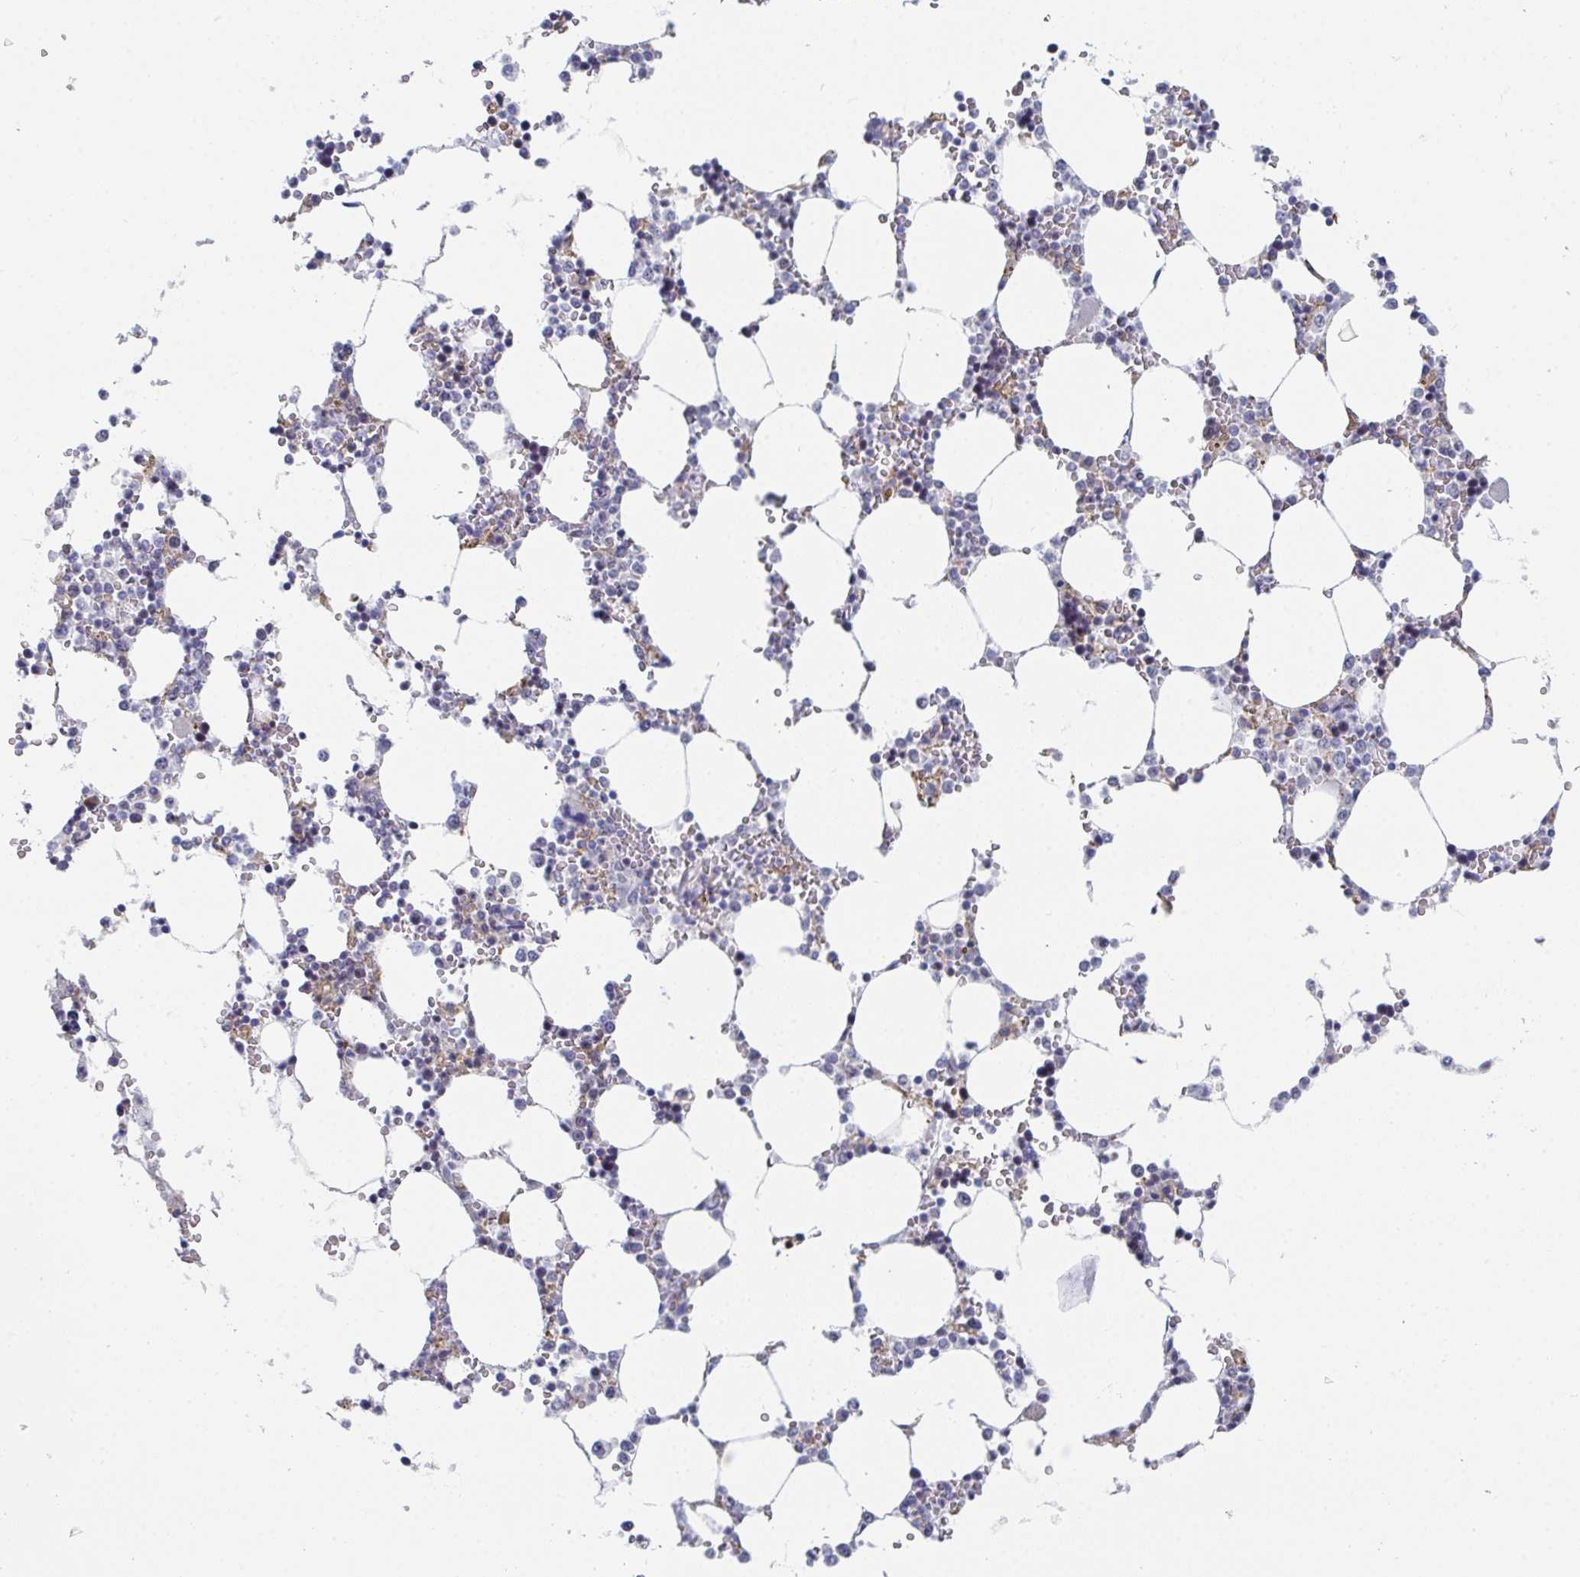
{"staining": {"intensity": "moderate", "quantity": "<25%", "location": "cytoplasmic/membranous"}, "tissue": "bone marrow", "cell_type": "Hematopoietic cells", "image_type": "normal", "snomed": [{"axis": "morphology", "description": "Normal tissue, NOS"}, {"axis": "topography", "description": "Bone marrow"}], "caption": "Brown immunohistochemical staining in benign bone marrow displays moderate cytoplasmic/membranous expression in approximately <25% of hematopoietic cells. The staining is performed using DAB brown chromogen to label protein expression. The nuclei are counter-stained blue using hematoxylin.", "gene": "CENPT", "patient": {"sex": "male", "age": 64}}